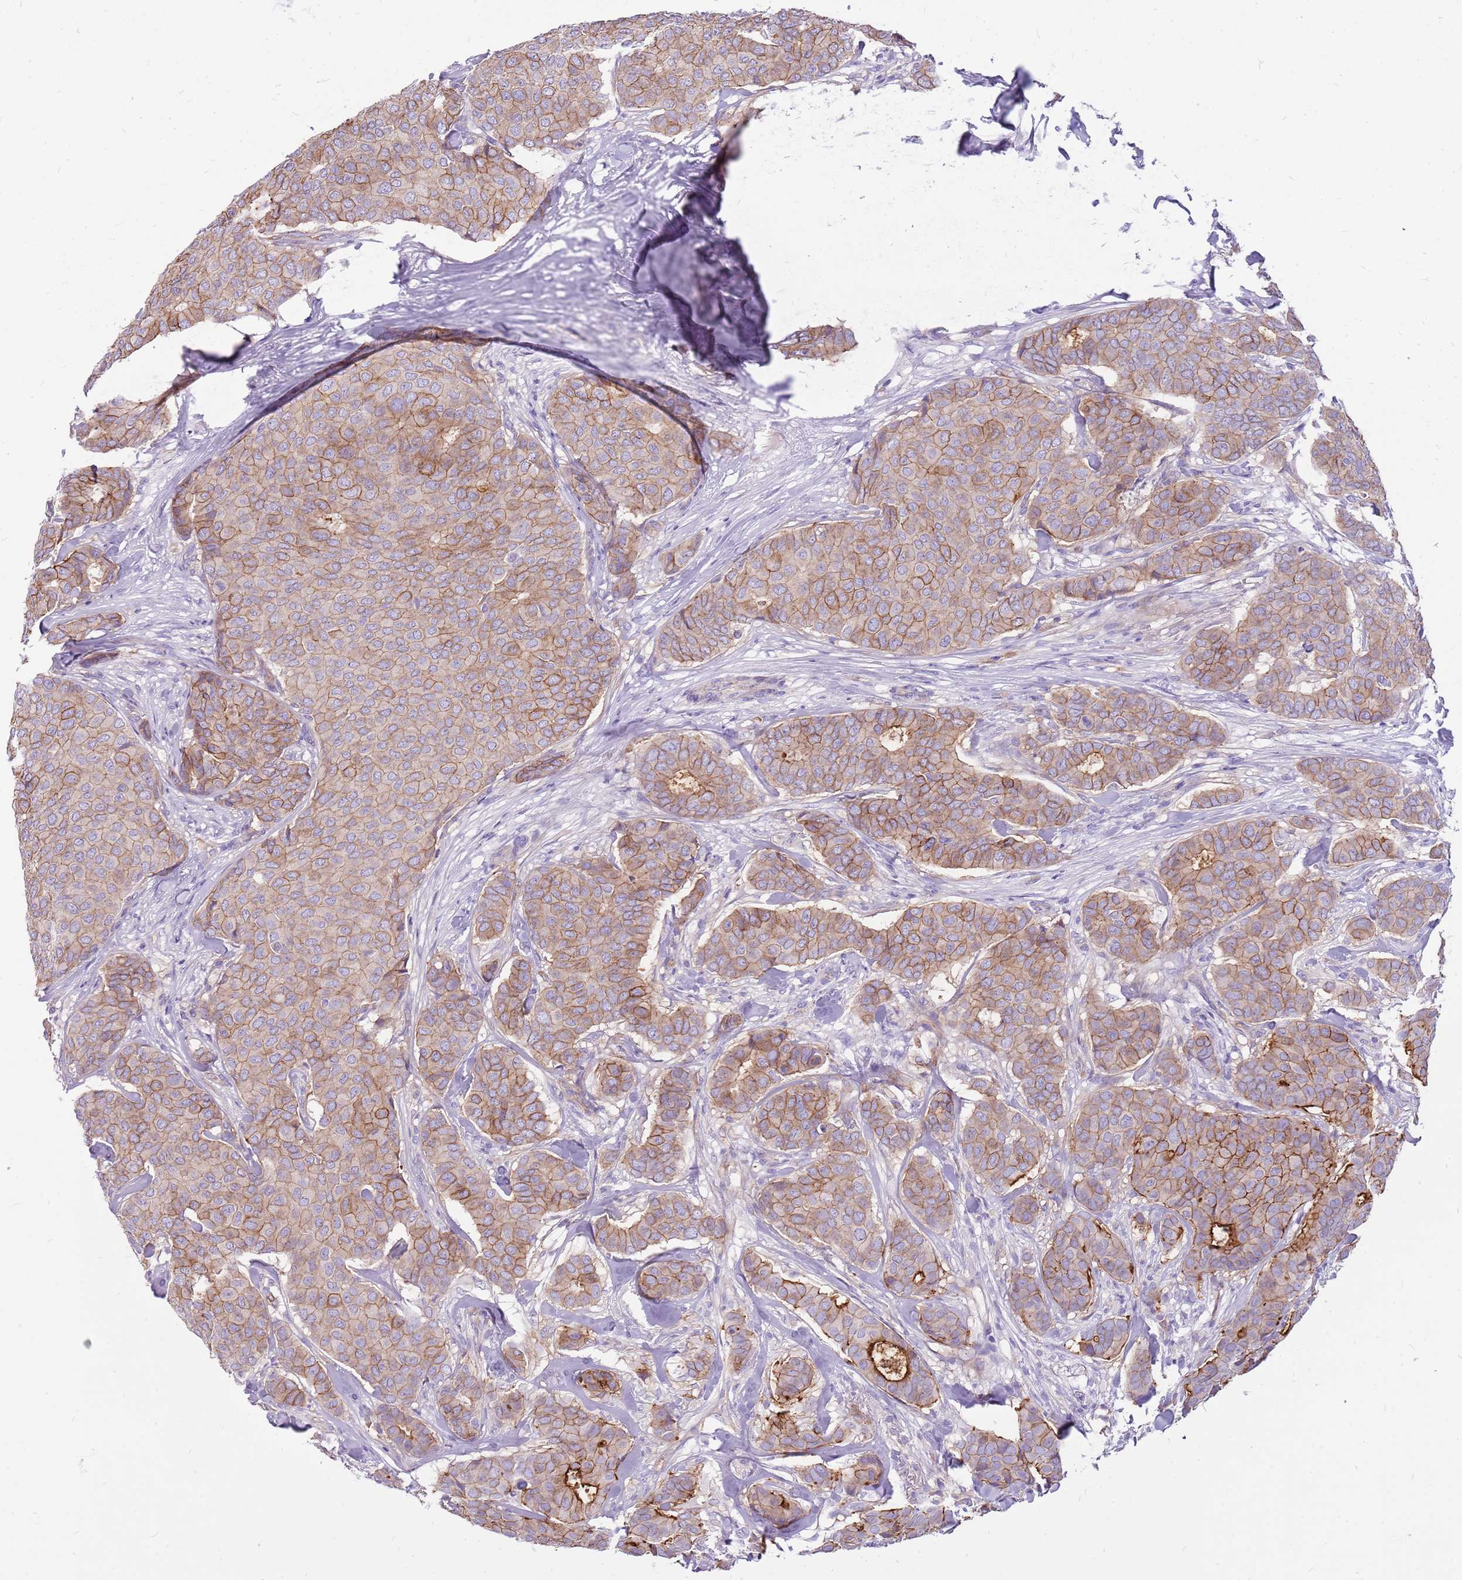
{"staining": {"intensity": "moderate", "quantity": ">75%", "location": "cytoplasmic/membranous"}, "tissue": "breast cancer", "cell_type": "Tumor cells", "image_type": "cancer", "snomed": [{"axis": "morphology", "description": "Duct carcinoma"}, {"axis": "topography", "description": "Breast"}], "caption": "Invasive ductal carcinoma (breast) stained with IHC exhibits moderate cytoplasmic/membranous expression in about >75% of tumor cells.", "gene": "WDR90", "patient": {"sex": "female", "age": 75}}